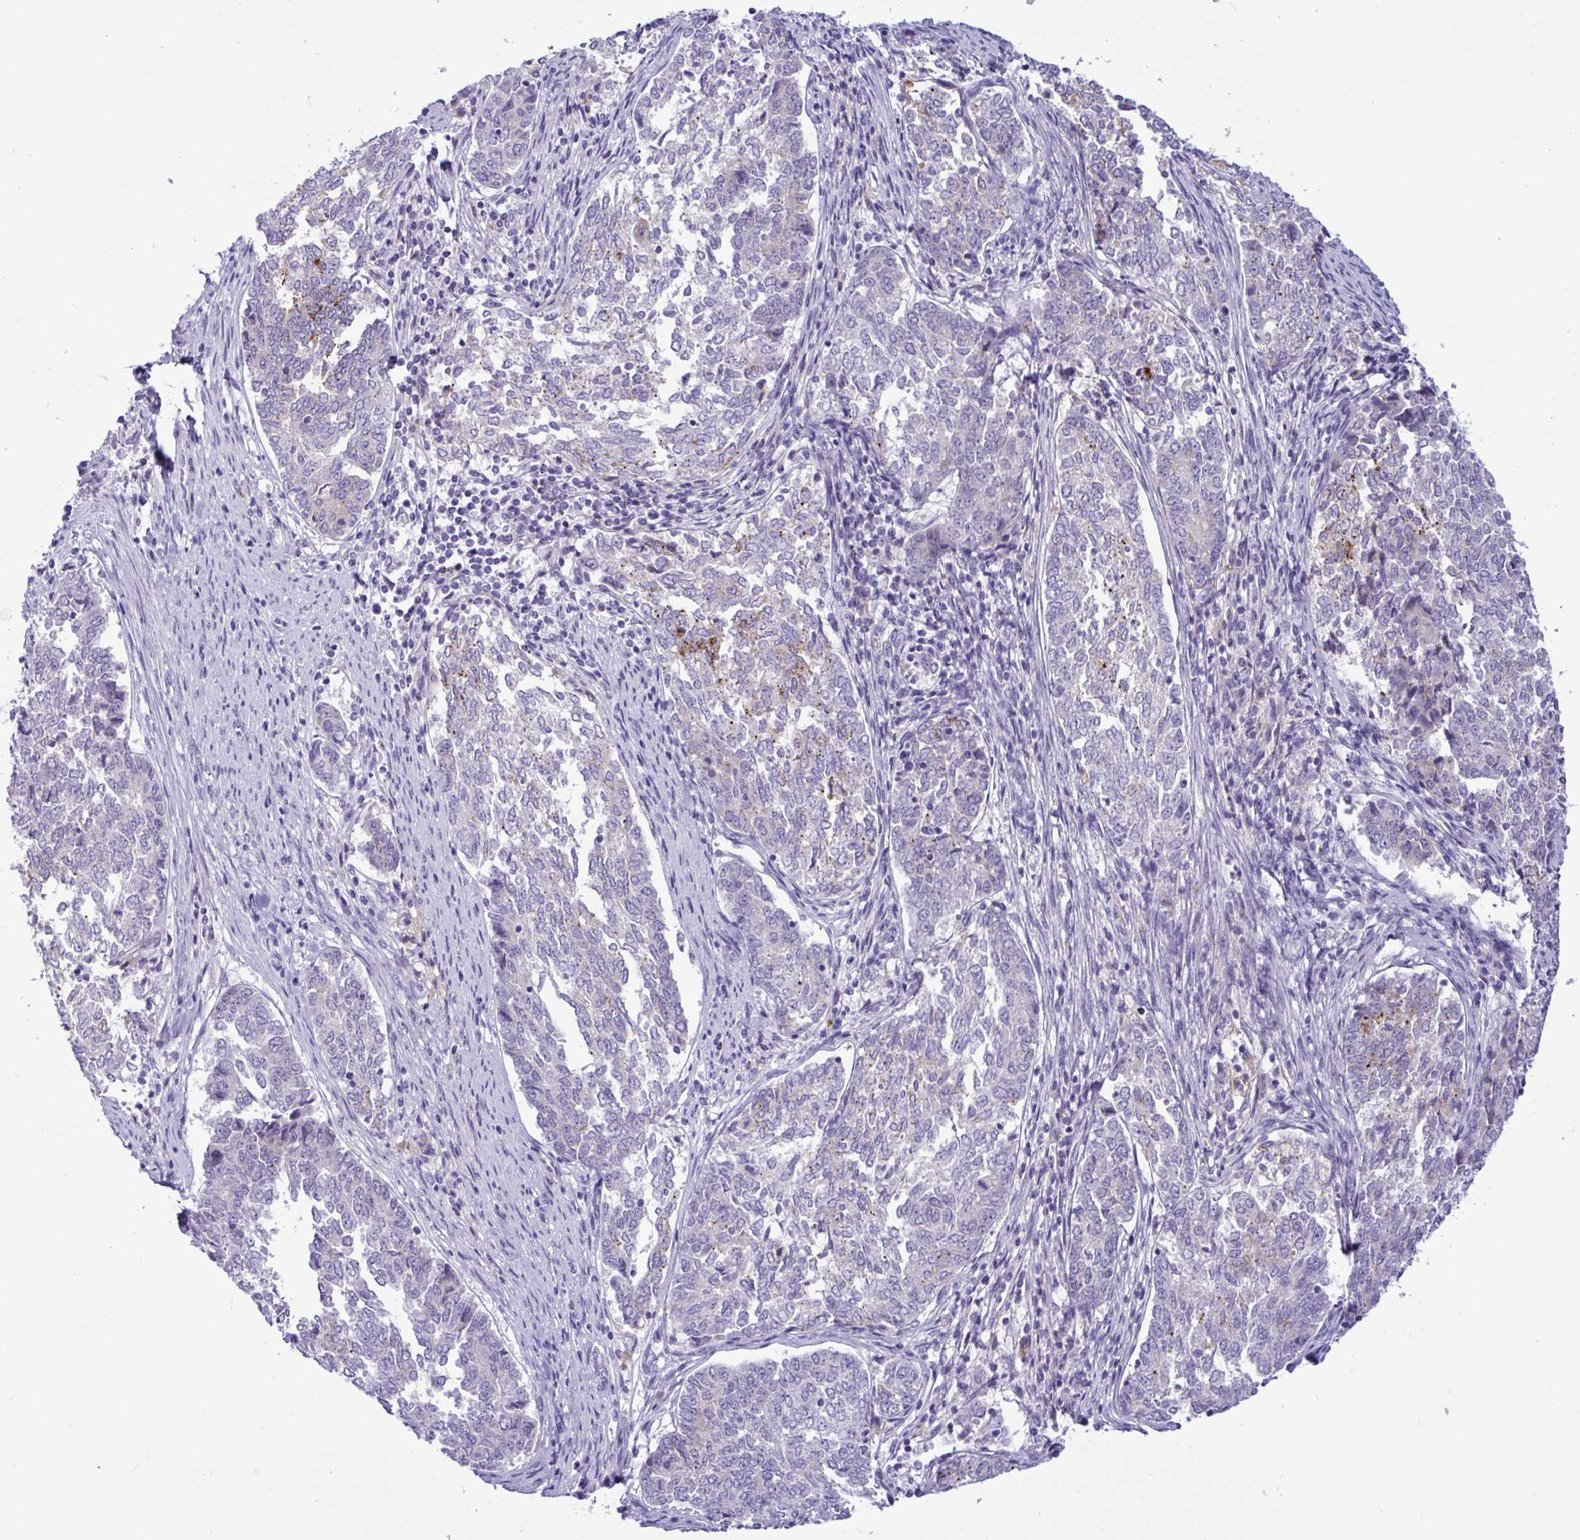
{"staining": {"intensity": "weak", "quantity": "<25%", "location": "cytoplasmic/membranous"}, "tissue": "endometrial cancer", "cell_type": "Tumor cells", "image_type": "cancer", "snomed": [{"axis": "morphology", "description": "Adenocarcinoma, NOS"}, {"axis": "topography", "description": "Endometrium"}], "caption": "A micrograph of endometrial adenocarcinoma stained for a protein reveals no brown staining in tumor cells.", "gene": "SREBF1", "patient": {"sex": "female", "age": 80}}